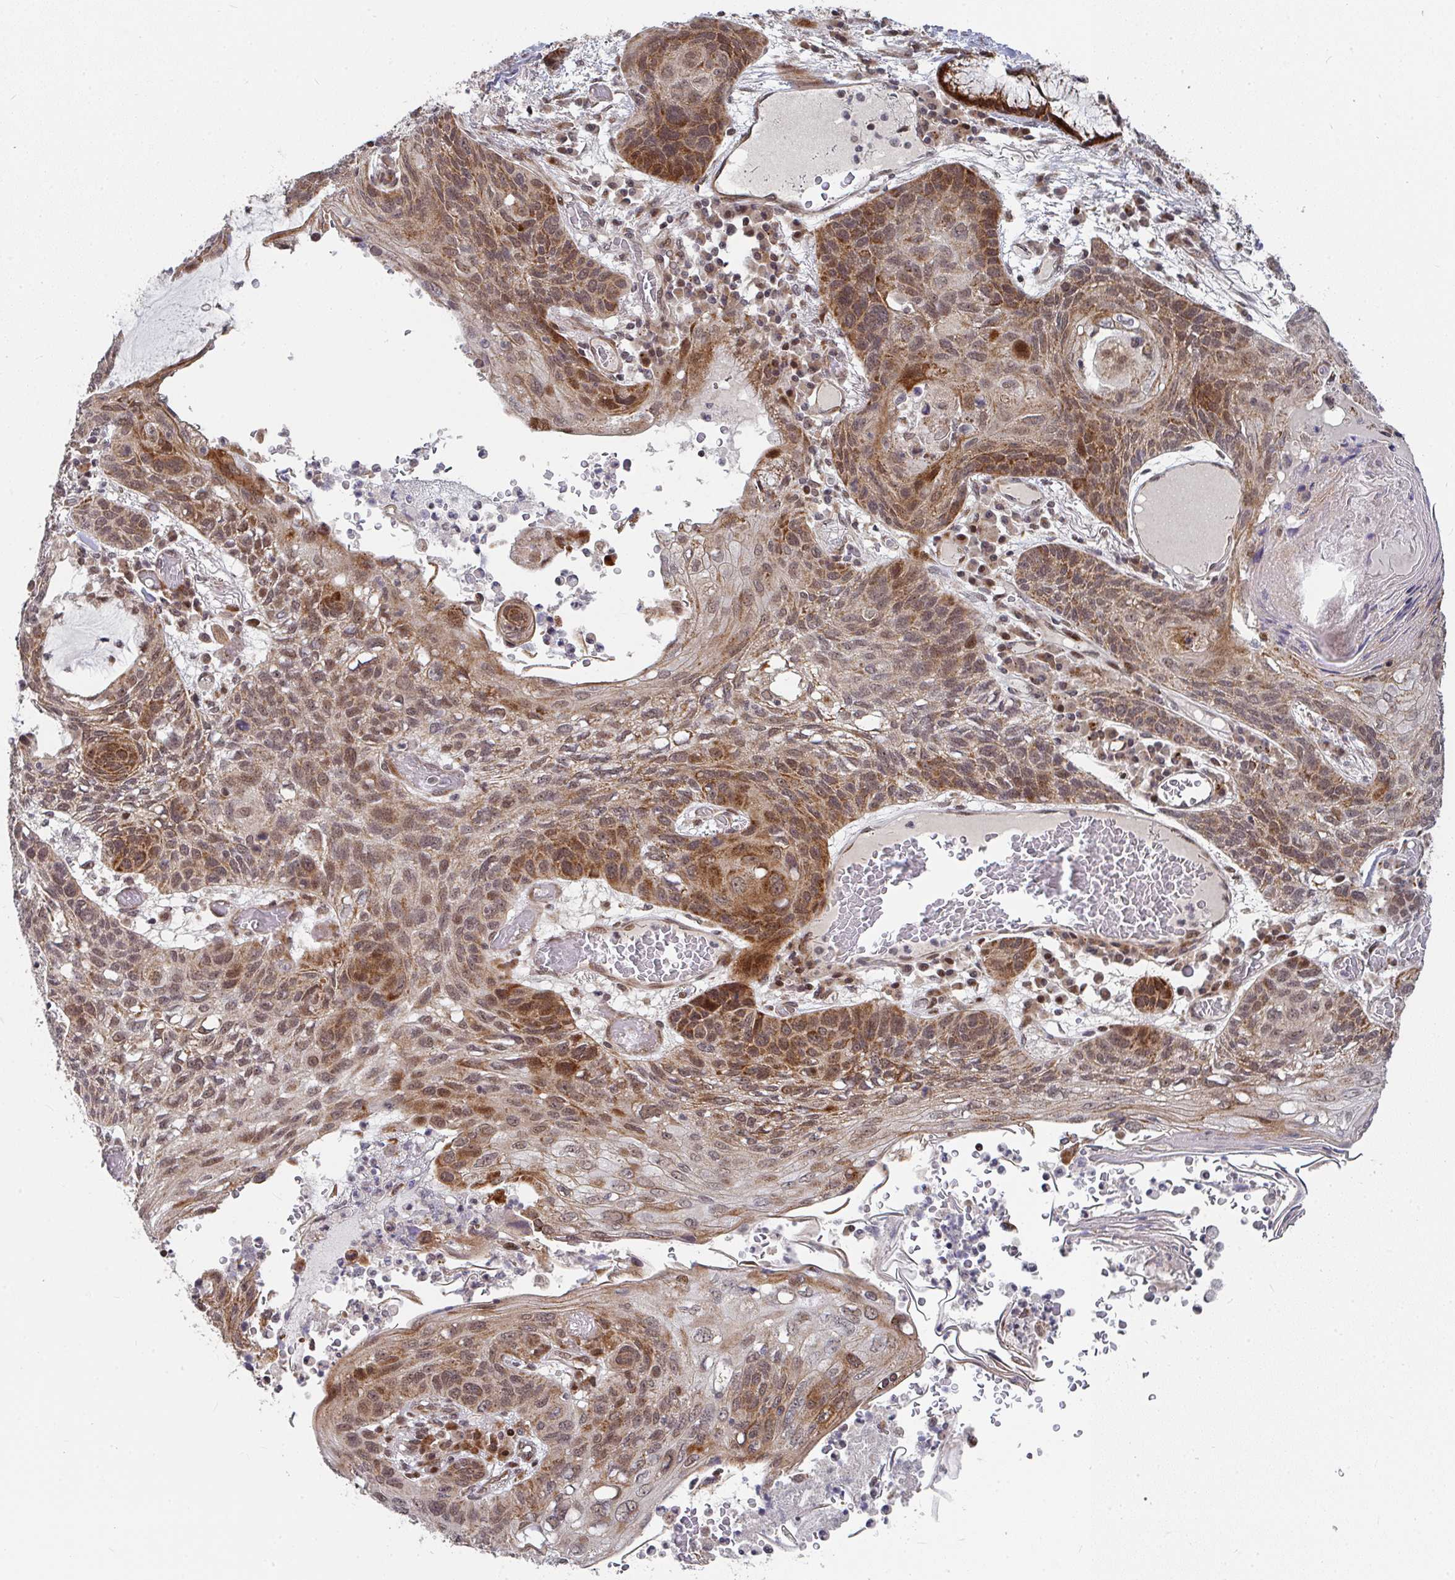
{"staining": {"intensity": "moderate", "quantity": ">75%", "location": "cytoplasmic/membranous,nuclear"}, "tissue": "lung cancer", "cell_type": "Tumor cells", "image_type": "cancer", "snomed": [{"axis": "morphology", "description": "Squamous cell carcinoma, NOS"}, {"axis": "morphology", "description": "Squamous cell carcinoma, metastatic, NOS"}, {"axis": "topography", "description": "Lymph node"}, {"axis": "topography", "description": "Lung"}], "caption": "Tumor cells show moderate cytoplasmic/membranous and nuclear staining in approximately >75% of cells in lung cancer (squamous cell carcinoma).", "gene": "RBBP5", "patient": {"sex": "male", "age": 41}}